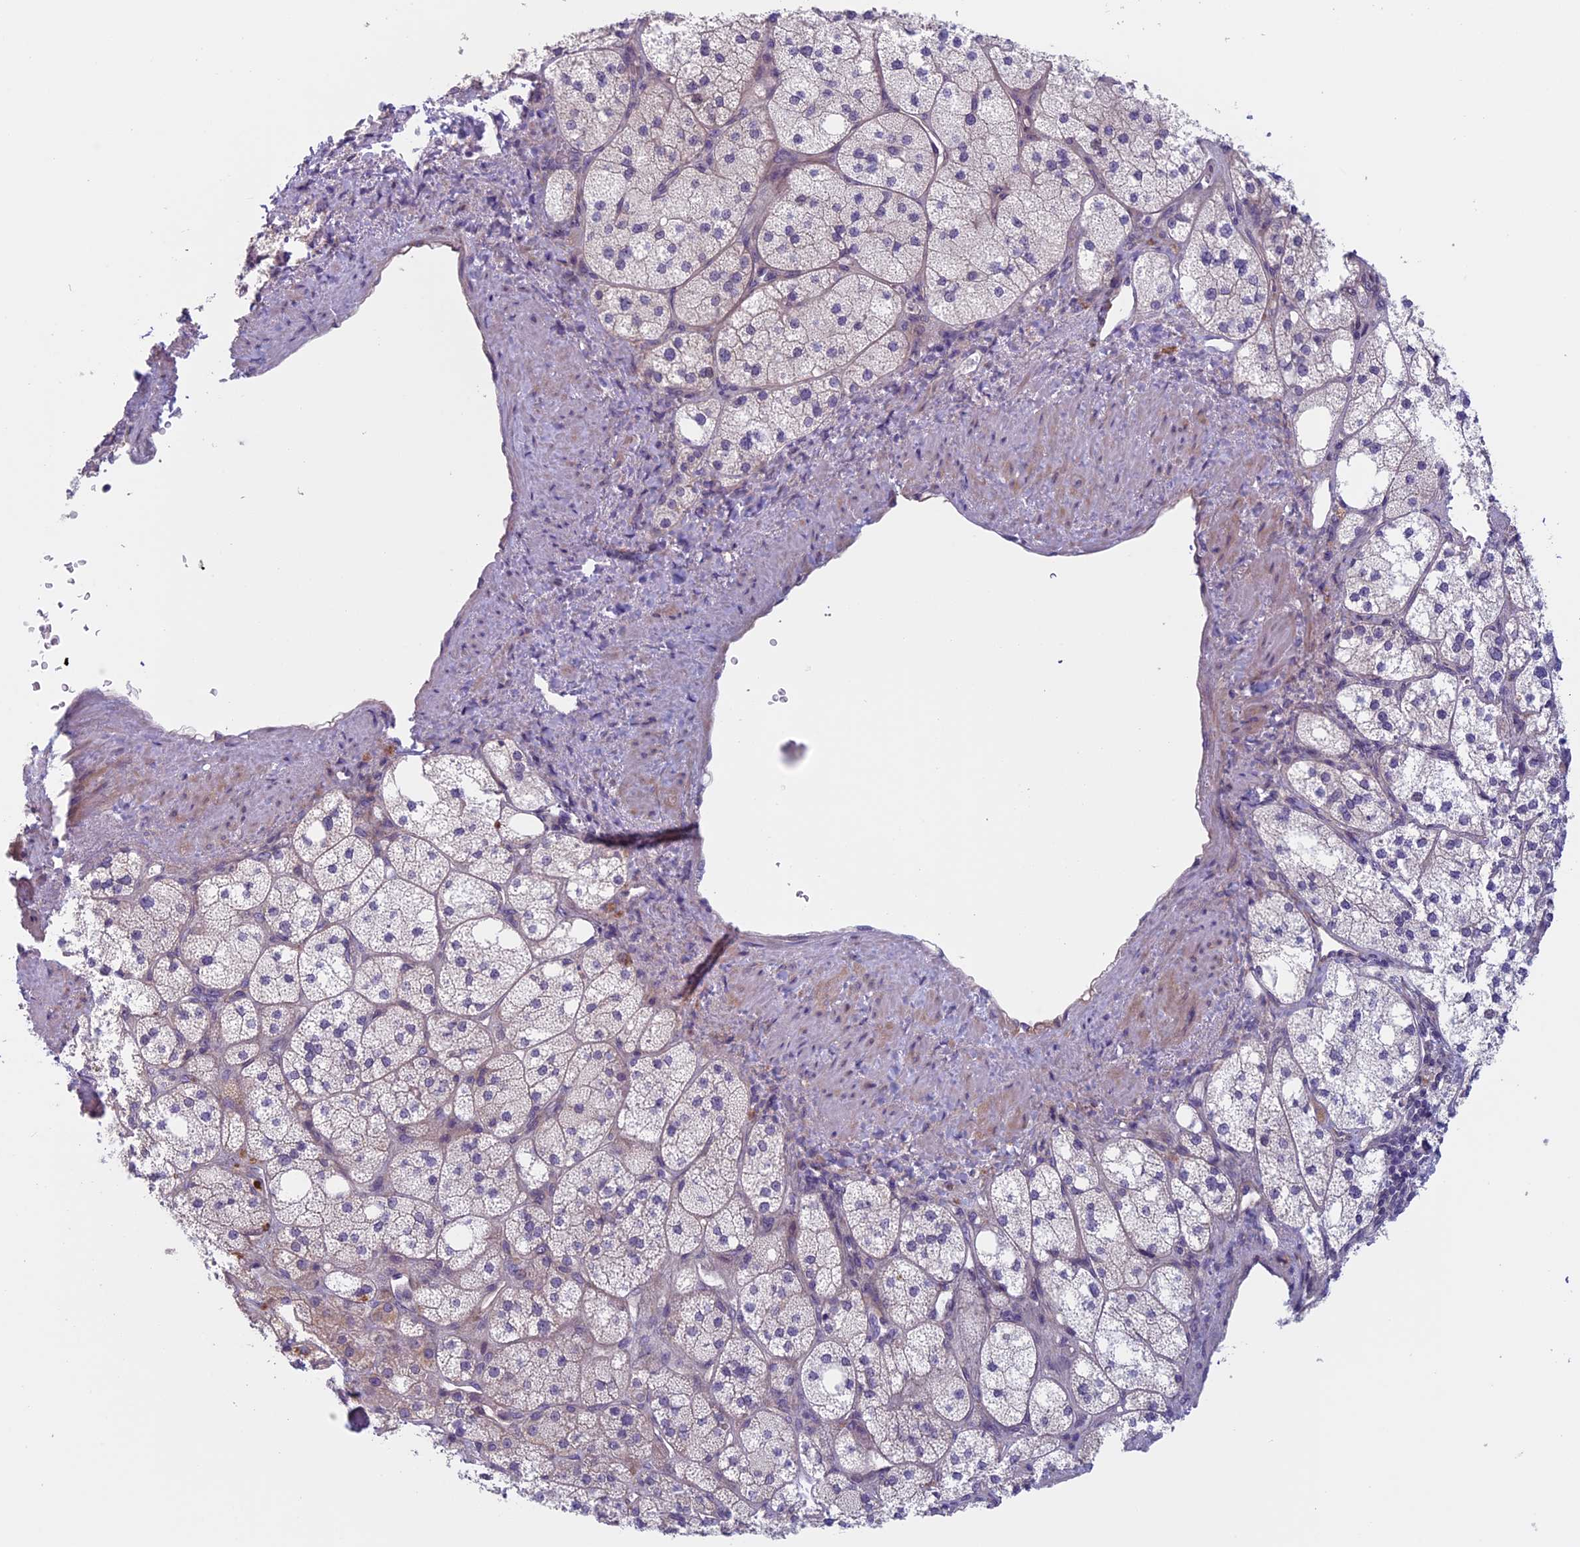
{"staining": {"intensity": "moderate", "quantity": "<25%", "location": "cytoplasmic/membranous"}, "tissue": "adrenal gland", "cell_type": "Glandular cells", "image_type": "normal", "snomed": [{"axis": "morphology", "description": "Normal tissue, NOS"}, {"axis": "topography", "description": "Adrenal gland"}], "caption": "Brown immunohistochemical staining in unremarkable human adrenal gland demonstrates moderate cytoplasmic/membranous staining in approximately <25% of glandular cells. (DAB = brown stain, brightfield microscopy at high magnification).", "gene": "CNOT6L", "patient": {"sex": "male", "age": 61}}